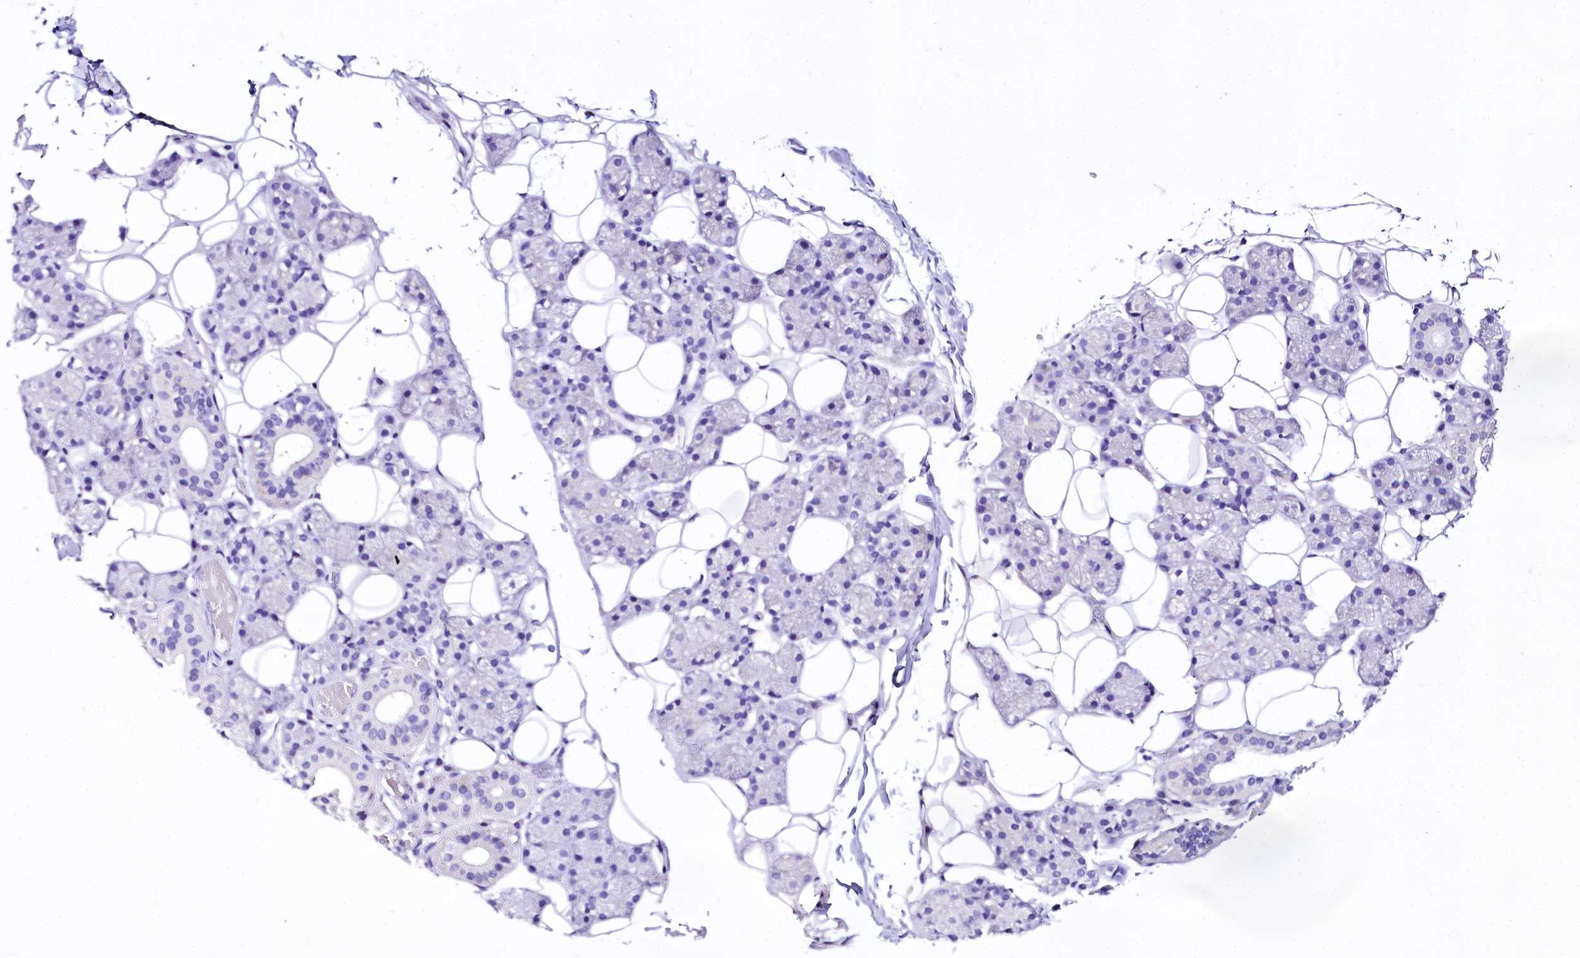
{"staining": {"intensity": "negative", "quantity": "none", "location": "none"}, "tissue": "salivary gland", "cell_type": "Glandular cells", "image_type": "normal", "snomed": [{"axis": "morphology", "description": "Normal tissue, NOS"}, {"axis": "topography", "description": "Salivary gland"}], "caption": "Human salivary gland stained for a protein using IHC demonstrates no staining in glandular cells.", "gene": "A2ML1", "patient": {"sex": "female", "age": 33}}